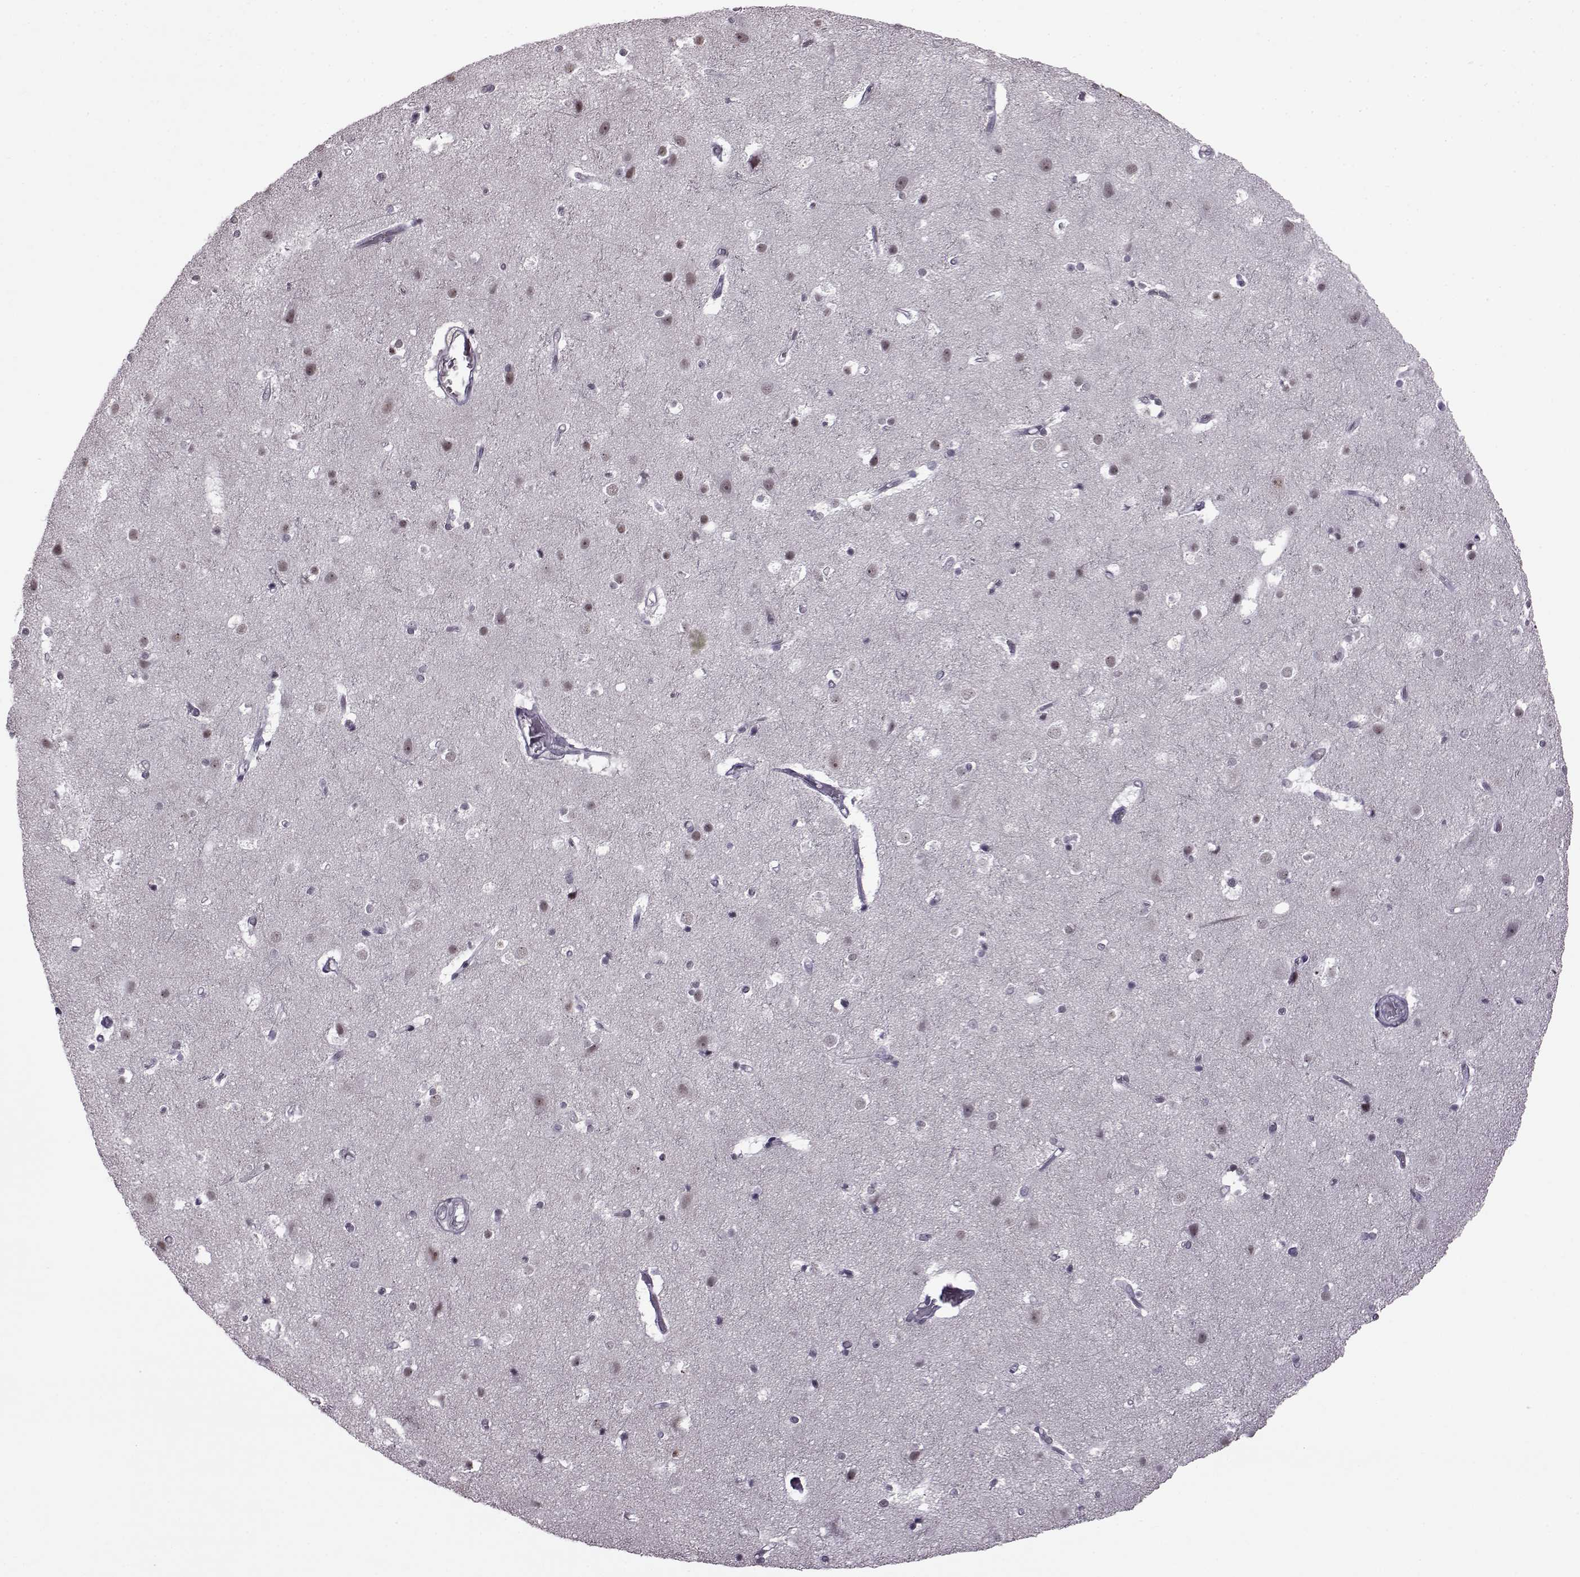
{"staining": {"intensity": "negative", "quantity": "none", "location": "none"}, "tissue": "cerebral cortex", "cell_type": "Endothelial cells", "image_type": "normal", "snomed": [{"axis": "morphology", "description": "Normal tissue, NOS"}, {"axis": "topography", "description": "Cerebral cortex"}], "caption": "Immunohistochemistry (IHC) histopathology image of benign cerebral cortex stained for a protein (brown), which reveals no expression in endothelial cells. The staining was performed using DAB (3,3'-diaminobenzidine) to visualize the protein expression in brown, while the nuclei were stained in blue with hematoxylin (Magnification: 20x).", "gene": "SLC28A2", "patient": {"sex": "female", "age": 52}}